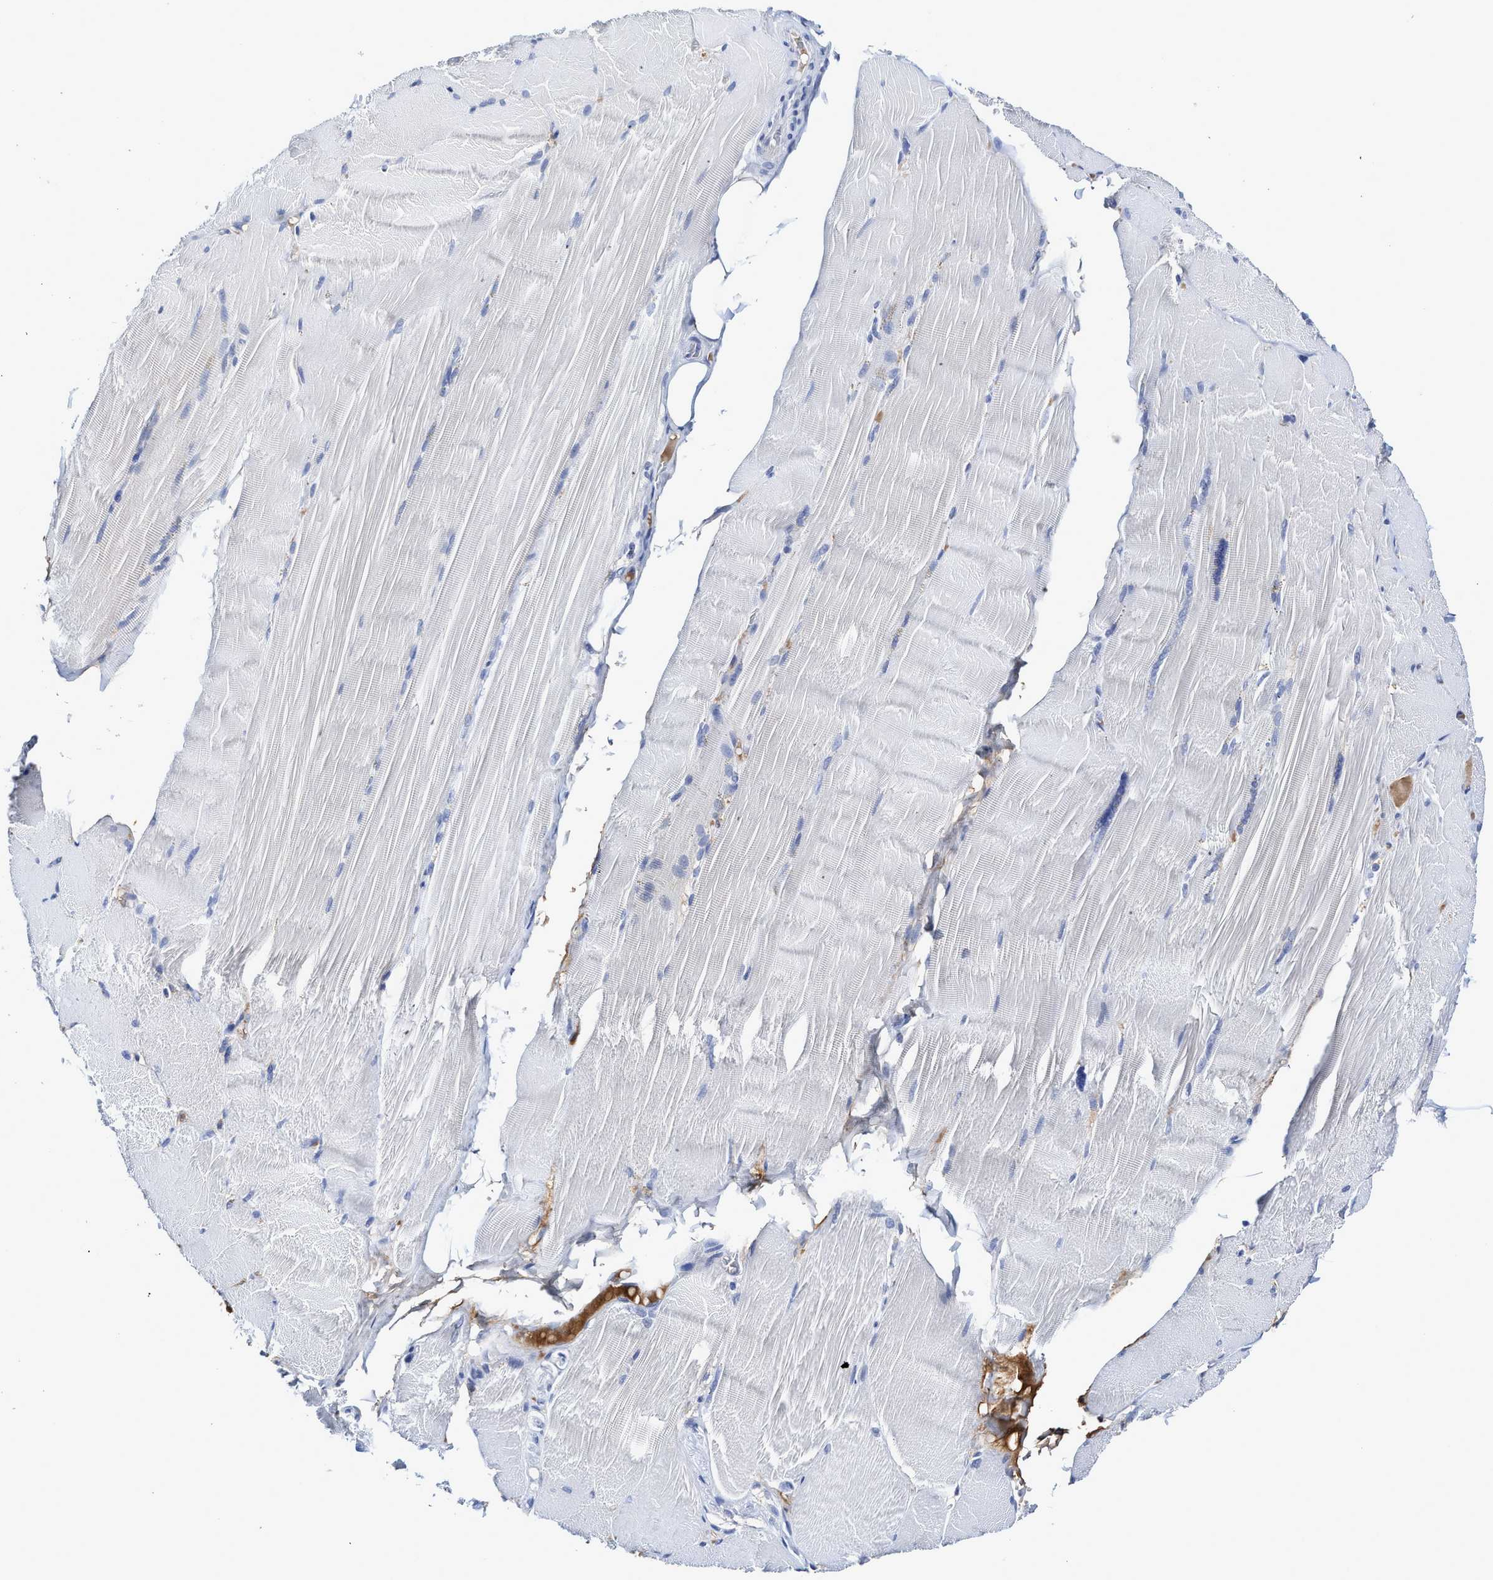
{"staining": {"intensity": "negative", "quantity": "none", "location": "none"}, "tissue": "skeletal muscle", "cell_type": "Myocytes", "image_type": "normal", "snomed": [{"axis": "morphology", "description": "Normal tissue, NOS"}, {"axis": "topography", "description": "Skin"}, {"axis": "topography", "description": "Skeletal muscle"}], "caption": "The image exhibits no staining of myocytes in benign skeletal muscle. (Brightfield microscopy of DAB IHC at high magnification).", "gene": "C2", "patient": {"sex": "male", "age": 83}}